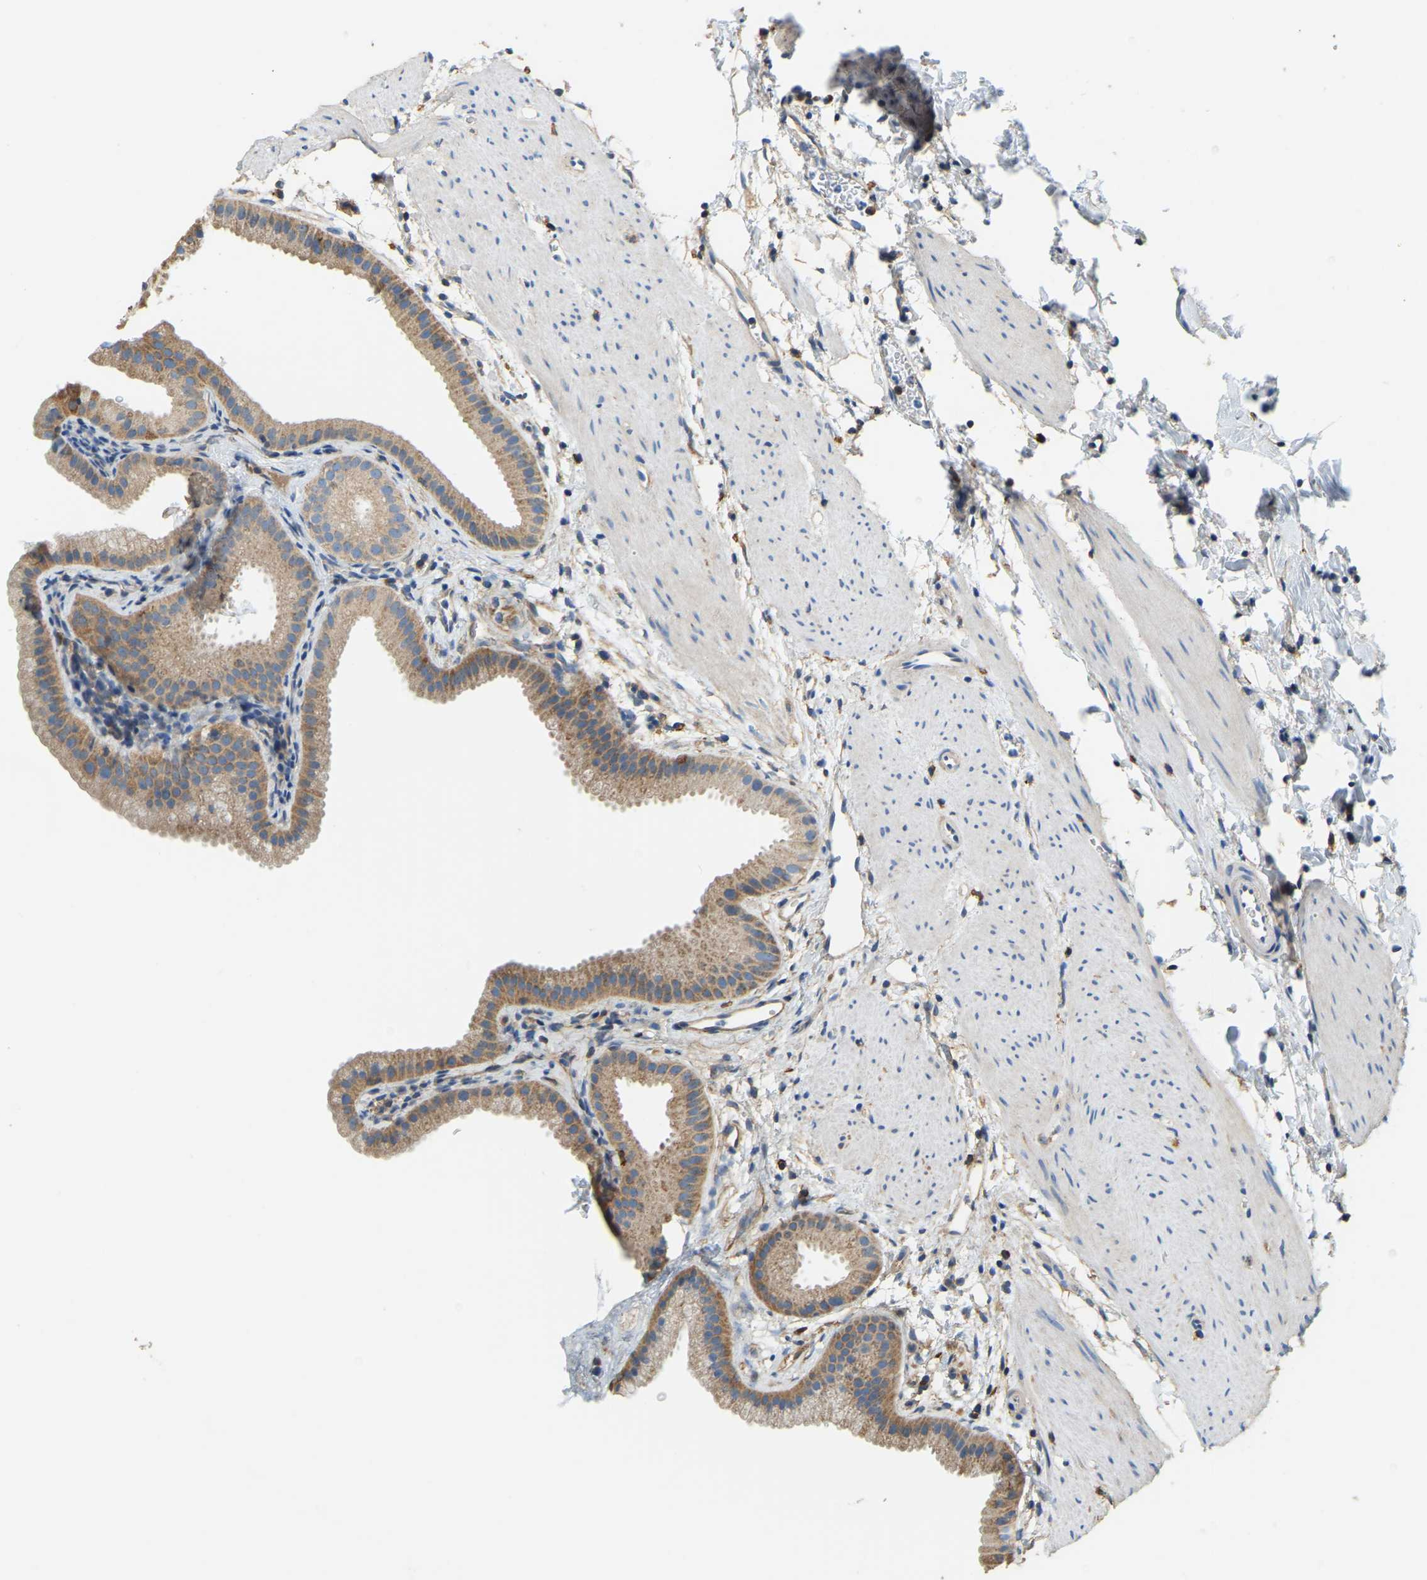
{"staining": {"intensity": "moderate", "quantity": "25%-75%", "location": "cytoplasmic/membranous"}, "tissue": "gallbladder", "cell_type": "Glandular cells", "image_type": "normal", "snomed": [{"axis": "morphology", "description": "Normal tissue, NOS"}, {"axis": "topography", "description": "Gallbladder"}], "caption": "Protein expression analysis of unremarkable gallbladder displays moderate cytoplasmic/membranous staining in approximately 25%-75% of glandular cells. (DAB (3,3'-diaminobenzidine) IHC, brown staining for protein, blue staining for nuclei).", "gene": "AHNAK", "patient": {"sex": "female", "age": 64}}